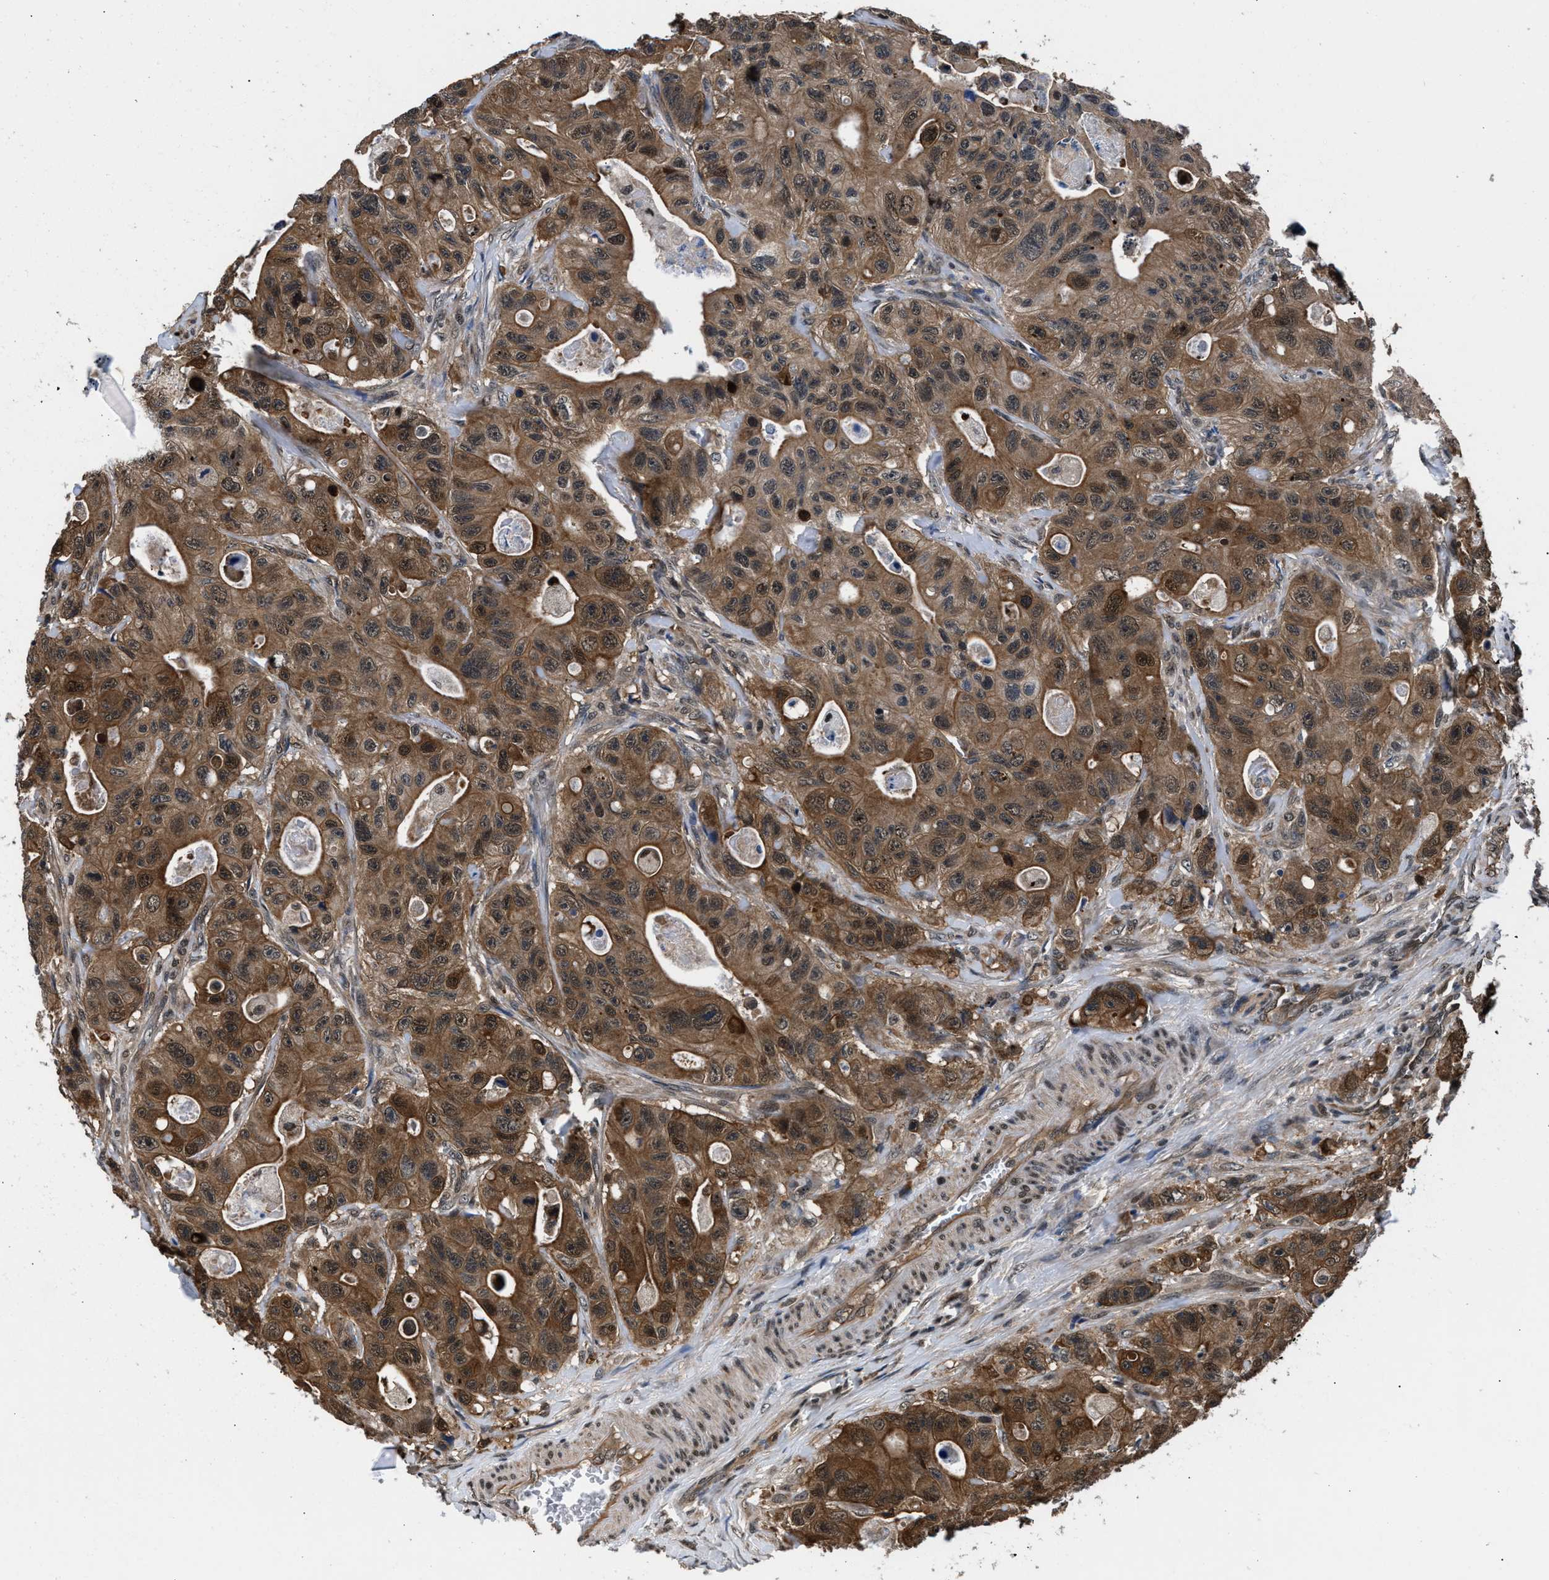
{"staining": {"intensity": "moderate", "quantity": ">75%", "location": "cytoplasmic/membranous,nuclear"}, "tissue": "colorectal cancer", "cell_type": "Tumor cells", "image_type": "cancer", "snomed": [{"axis": "morphology", "description": "Adenocarcinoma, NOS"}, {"axis": "topography", "description": "Colon"}], "caption": "Immunohistochemical staining of human colorectal adenocarcinoma exhibits medium levels of moderate cytoplasmic/membranous and nuclear positivity in about >75% of tumor cells.", "gene": "RBM33", "patient": {"sex": "female", "age": 46}}